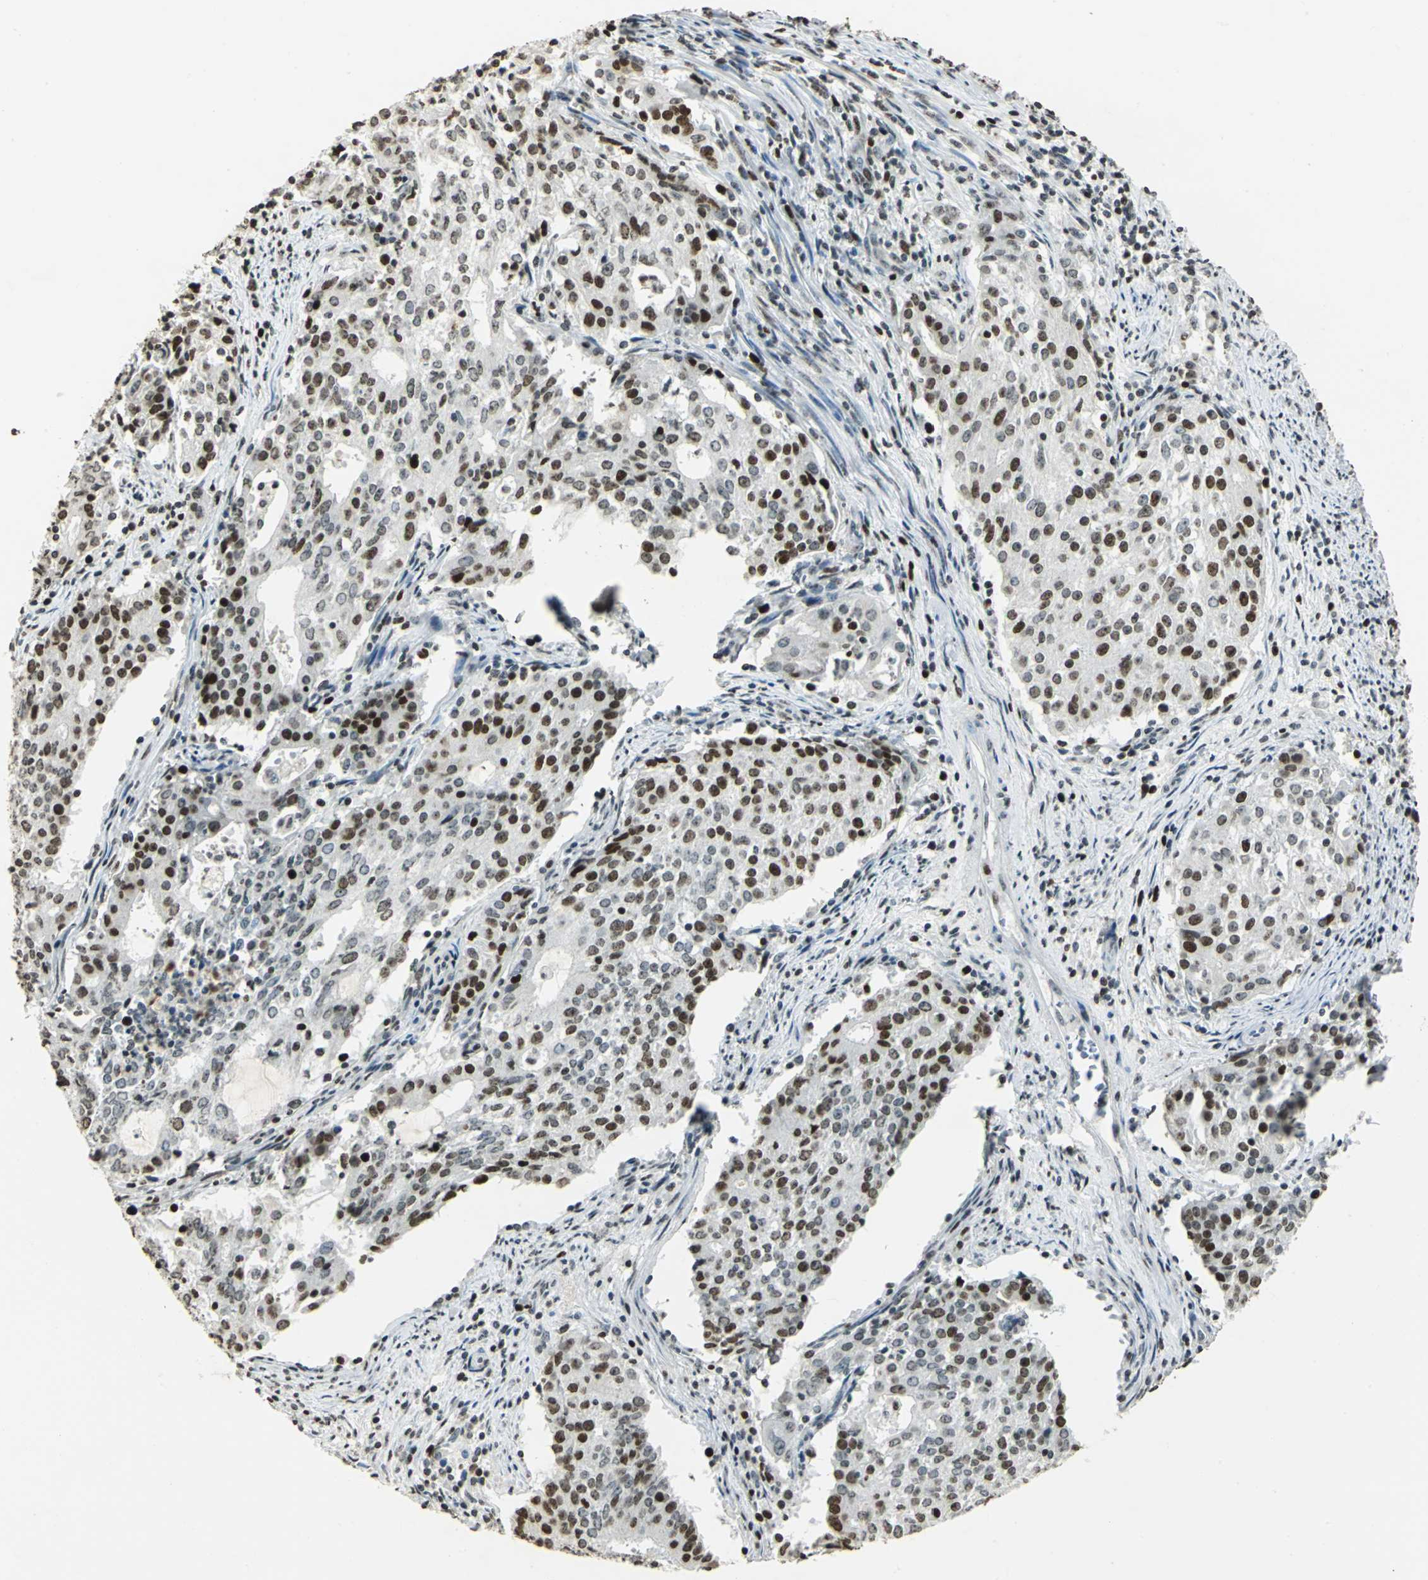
{"staining": {"intensity": "strong", "quantity": ">75%", "location": "nuclear"}, "tissue": "cervical cancer", "cell_type": "Tumor cells", "image_type": "cancer", "snomed": [{"axis": "morphology", "description": "Adenocarcinoma, NOS"}, {"axis": "topography", "description": "Cervix"}], "caption": "Cervical cancer stained with a brown dye displays strong nuclear positive positivity in about >75% of tumor cells.", "gene": "MCM4", "patient": {"sex": "female", "age": 44}}